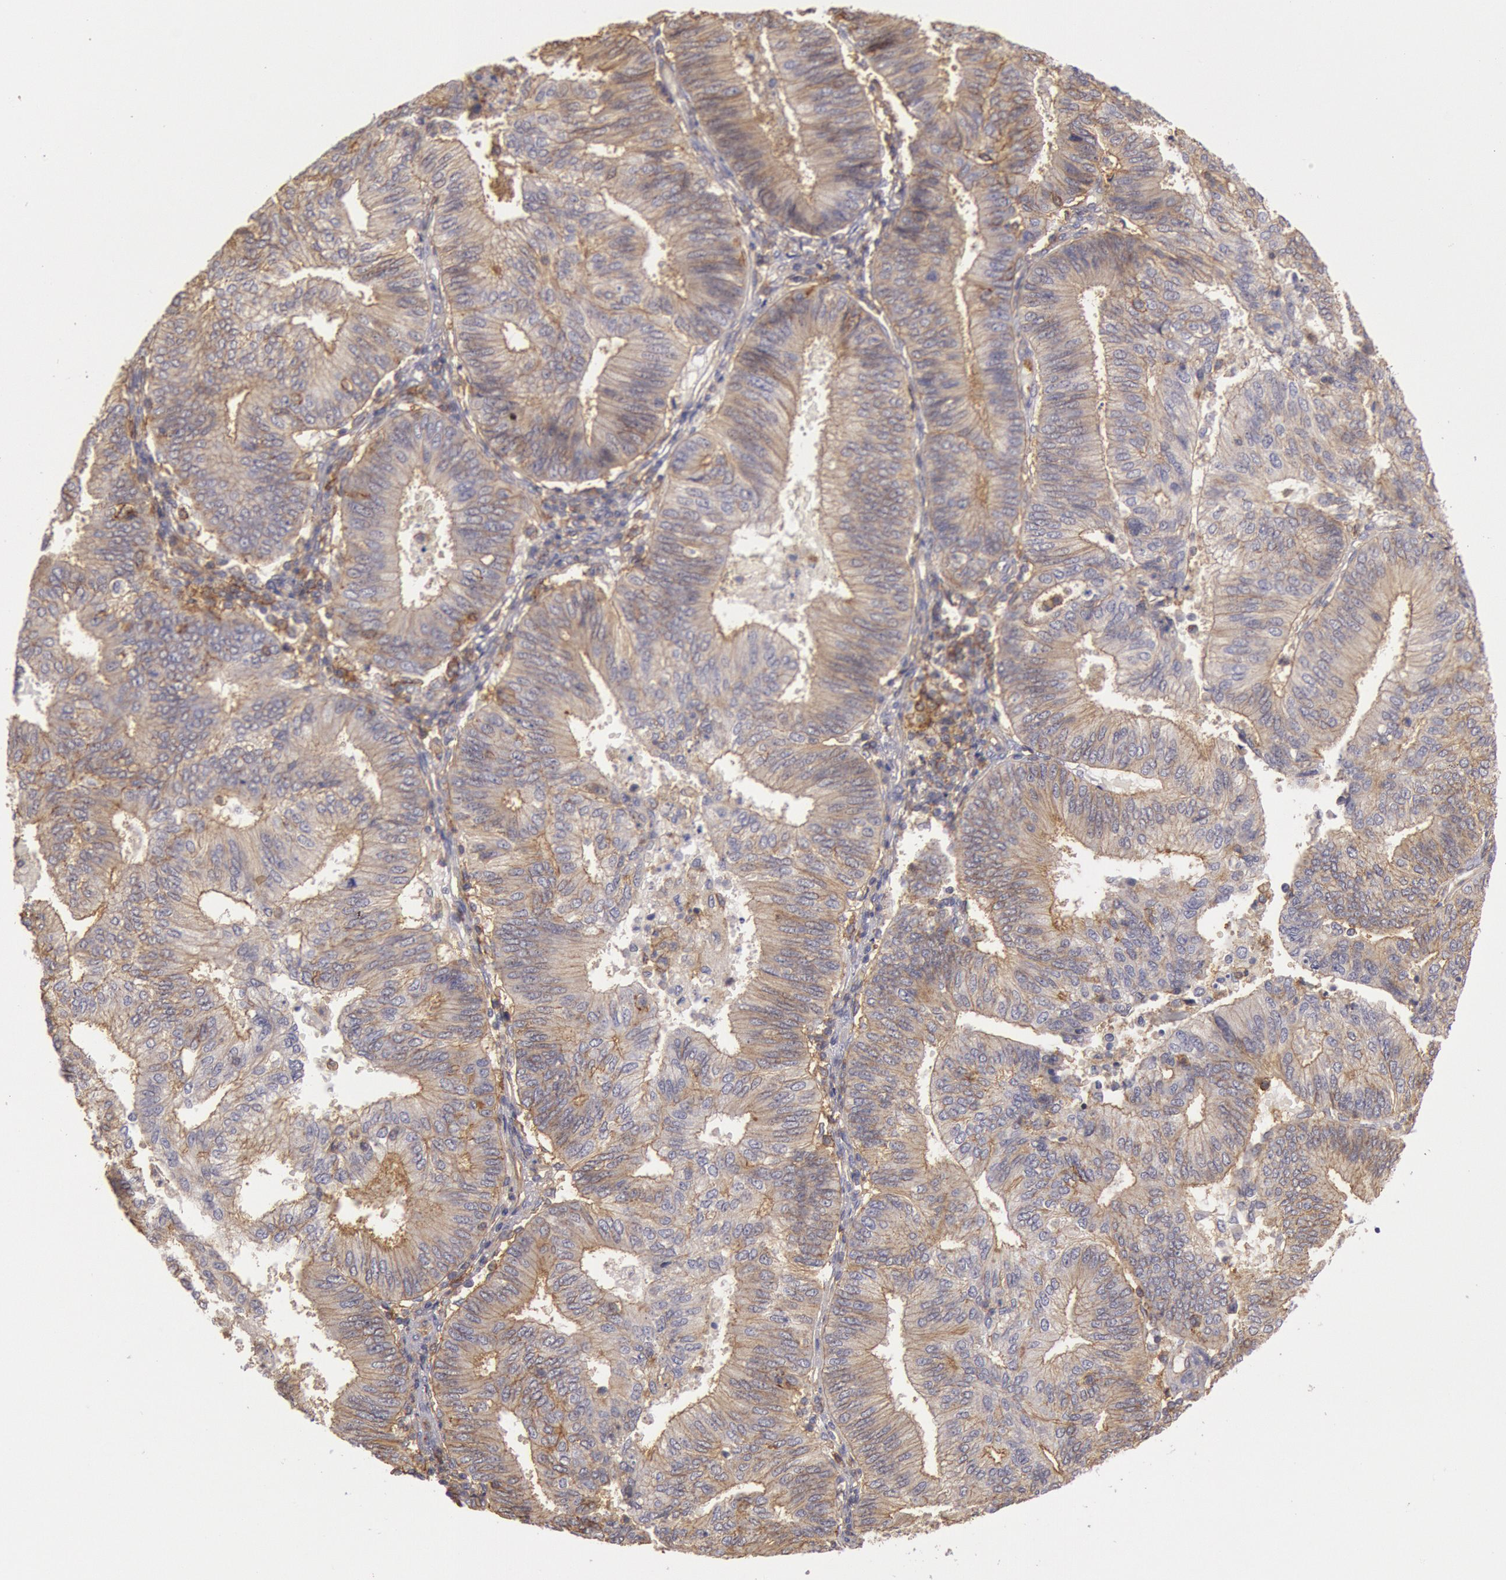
{"staining": {"intensity": "weak", "quantity": ">75%", "location": "cytoplasmic/membranous"}, "tissue": "endometrial cancer", "cell_type": "Tumor cells", "image_type": "cancer", "snomed": [{"axis": "morphology", "description": "Adenocarcinoma, NOS"}, {"axis": "topography", "description": "Endometrium"}], "caption": "The immunohistochemical stain shows weak cytoplasmic/membranous positivity in tumor cells of adenocarcinoma (endometrial) tissue.", "gene": "SNAP23", "patient": {"sex": "female", "age": 55}}